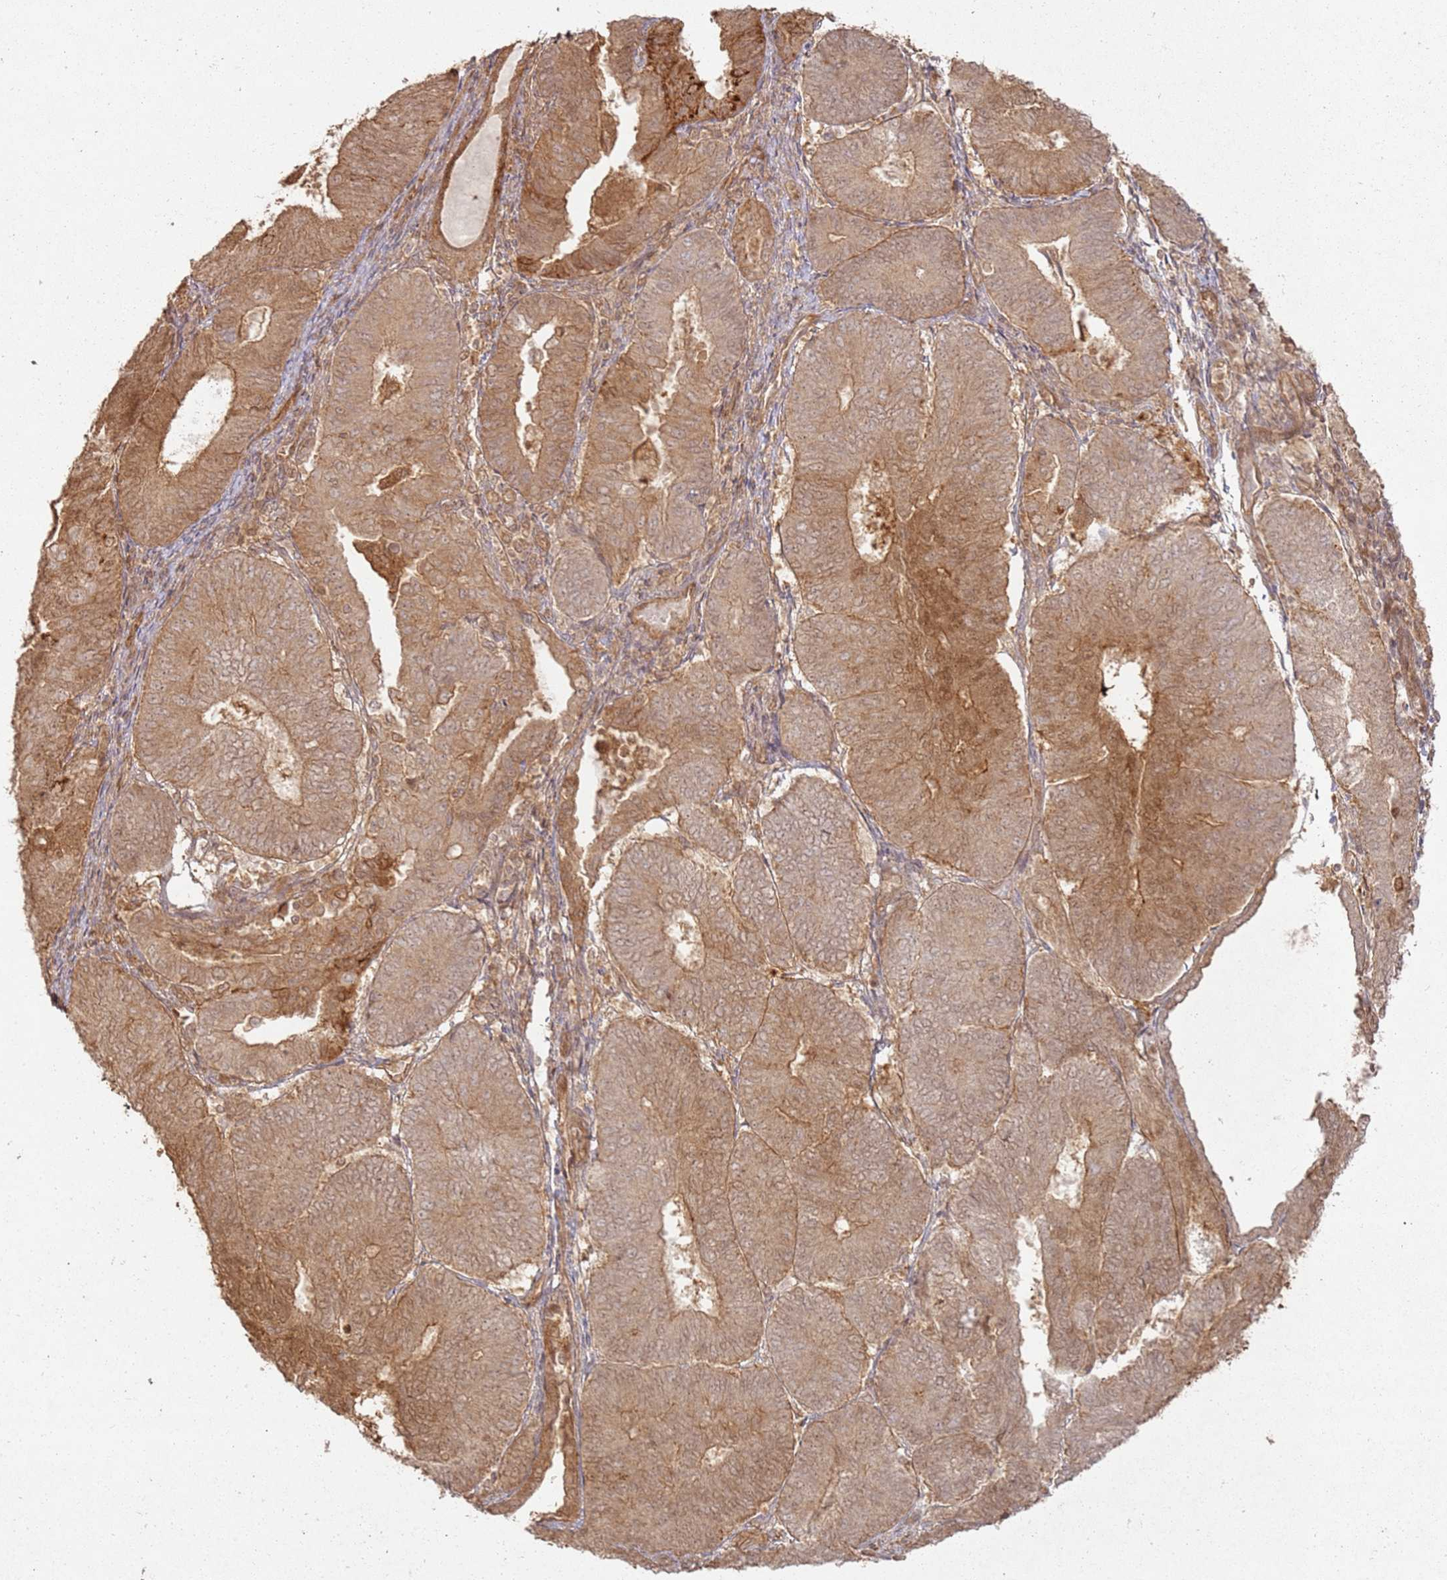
{"staining": {"intensity": "moderate", "quantity": ">75%", "location": "cytoplasmic/membranous"}, "tissue": "endometrial cancer", "cell_type": "Tumor cells", "image_type": "cancer", "snomed": [{"axis": "morphology", "description": "Adenocarcinoma, NOS"}, {"axis": "topography", "description": "Endometrium"}], "caption": "Endometrial cancer stained for a protein (brown) reveals moderate cytoplasmic/membranous positive positivity in approximately >75% of tumor cells.", "gene": "ZNF776", "patient": {"sex": "female", "age": 81}}